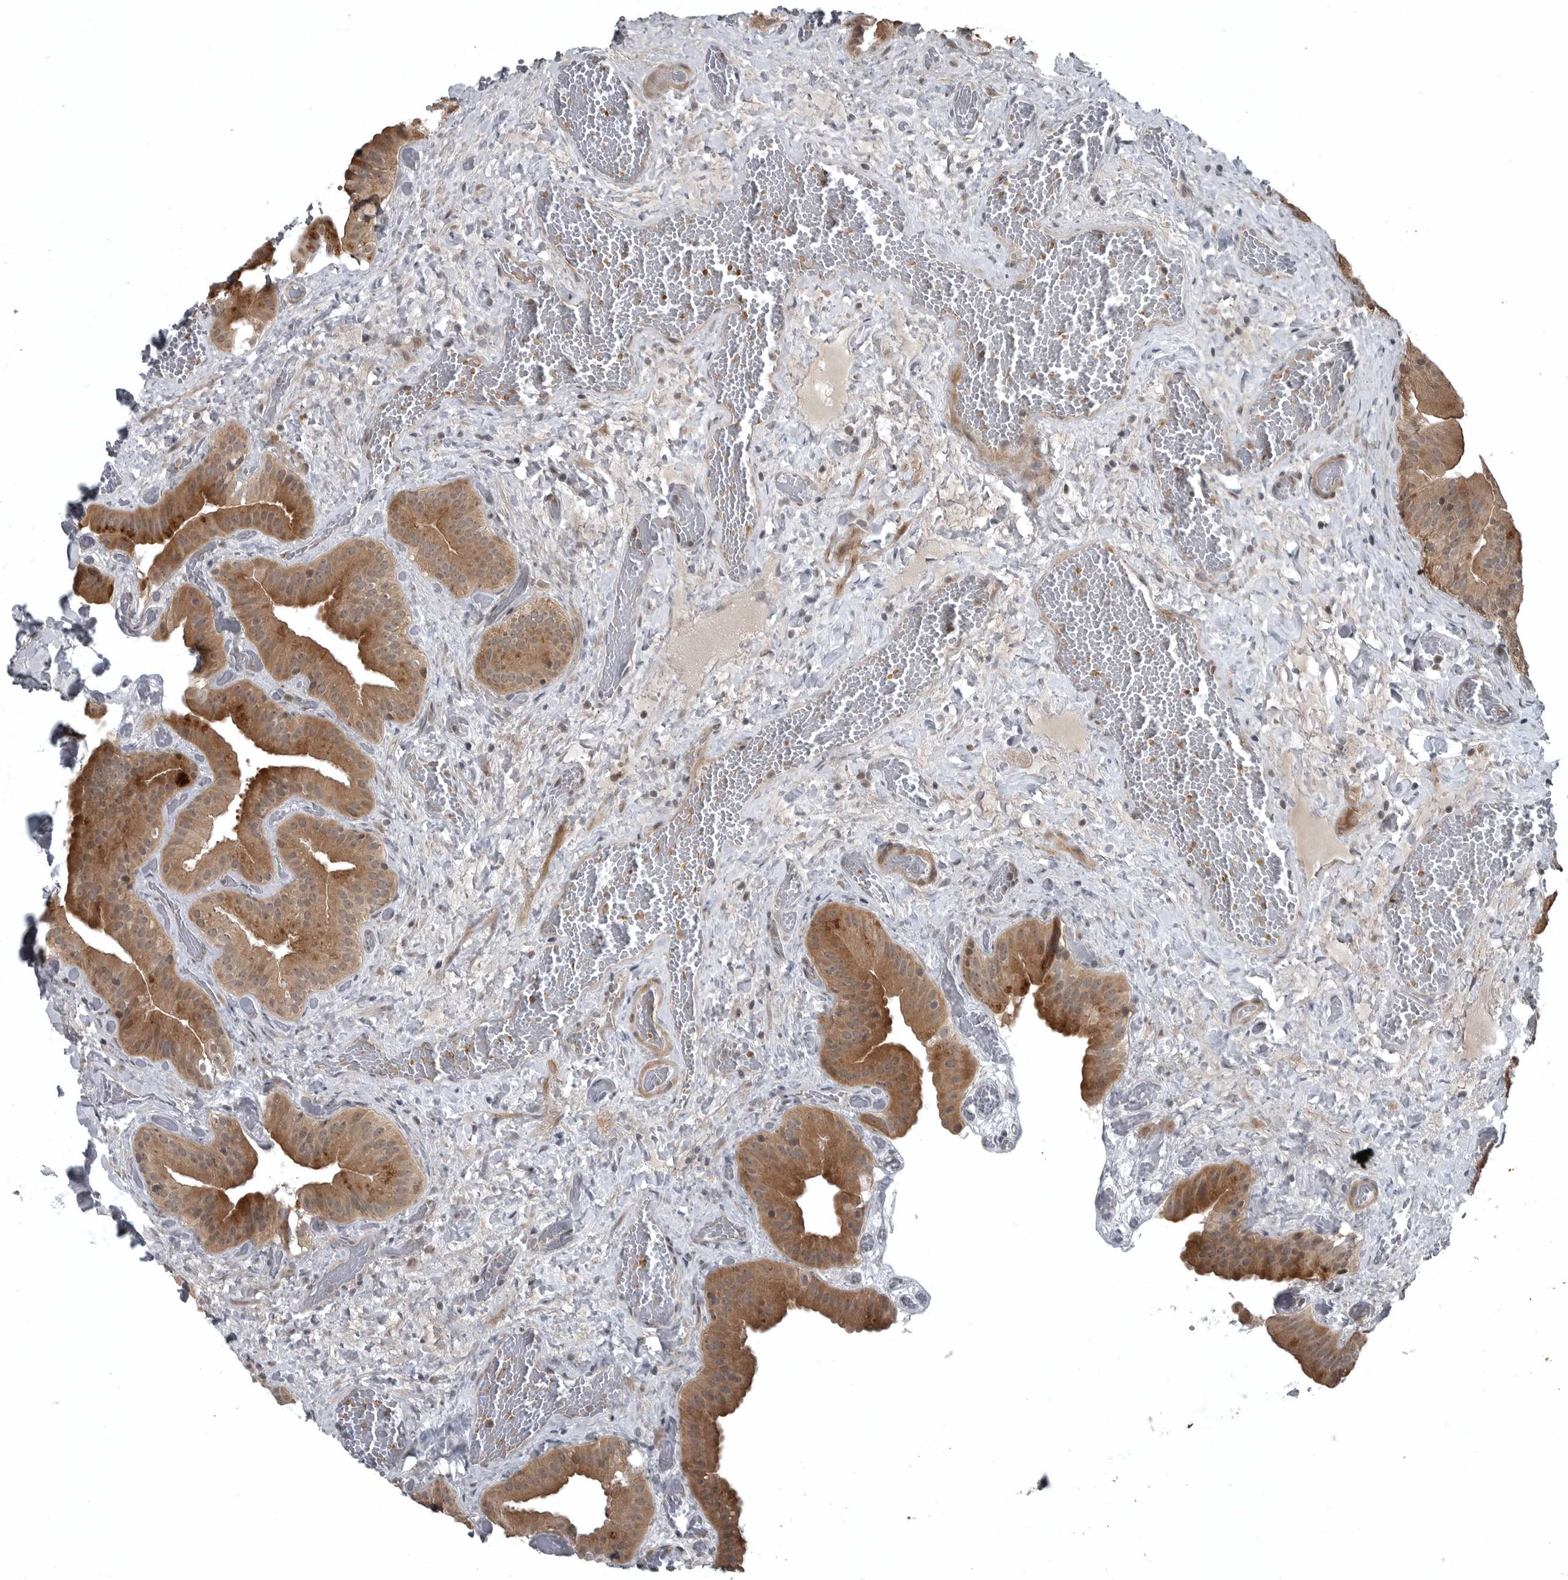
{"staining": {"intensity": "moderate", "quantity": ">75%", "location": "cytoplasmic/membranous,nuclear"}, "tissue": "gallbladder", "cell_type": "Glandular cells", "image_type": "normal", "snomed": [{"axis": "morphology", "description": "Normal tissue, NOS"}, {"axis": "topography", "description": "Gallbladder"}], "caption": "Normal gallbladder displays moderate cytoplasmic/membranous,nuclear expression in approximately >75% of glandular cells, visualized by immunohistochemistry. (DAB IHC, brown staining for protein, blue staining for nuclei).", "gene": "GAK", "patient": {"sex": "female", "age": 64}}